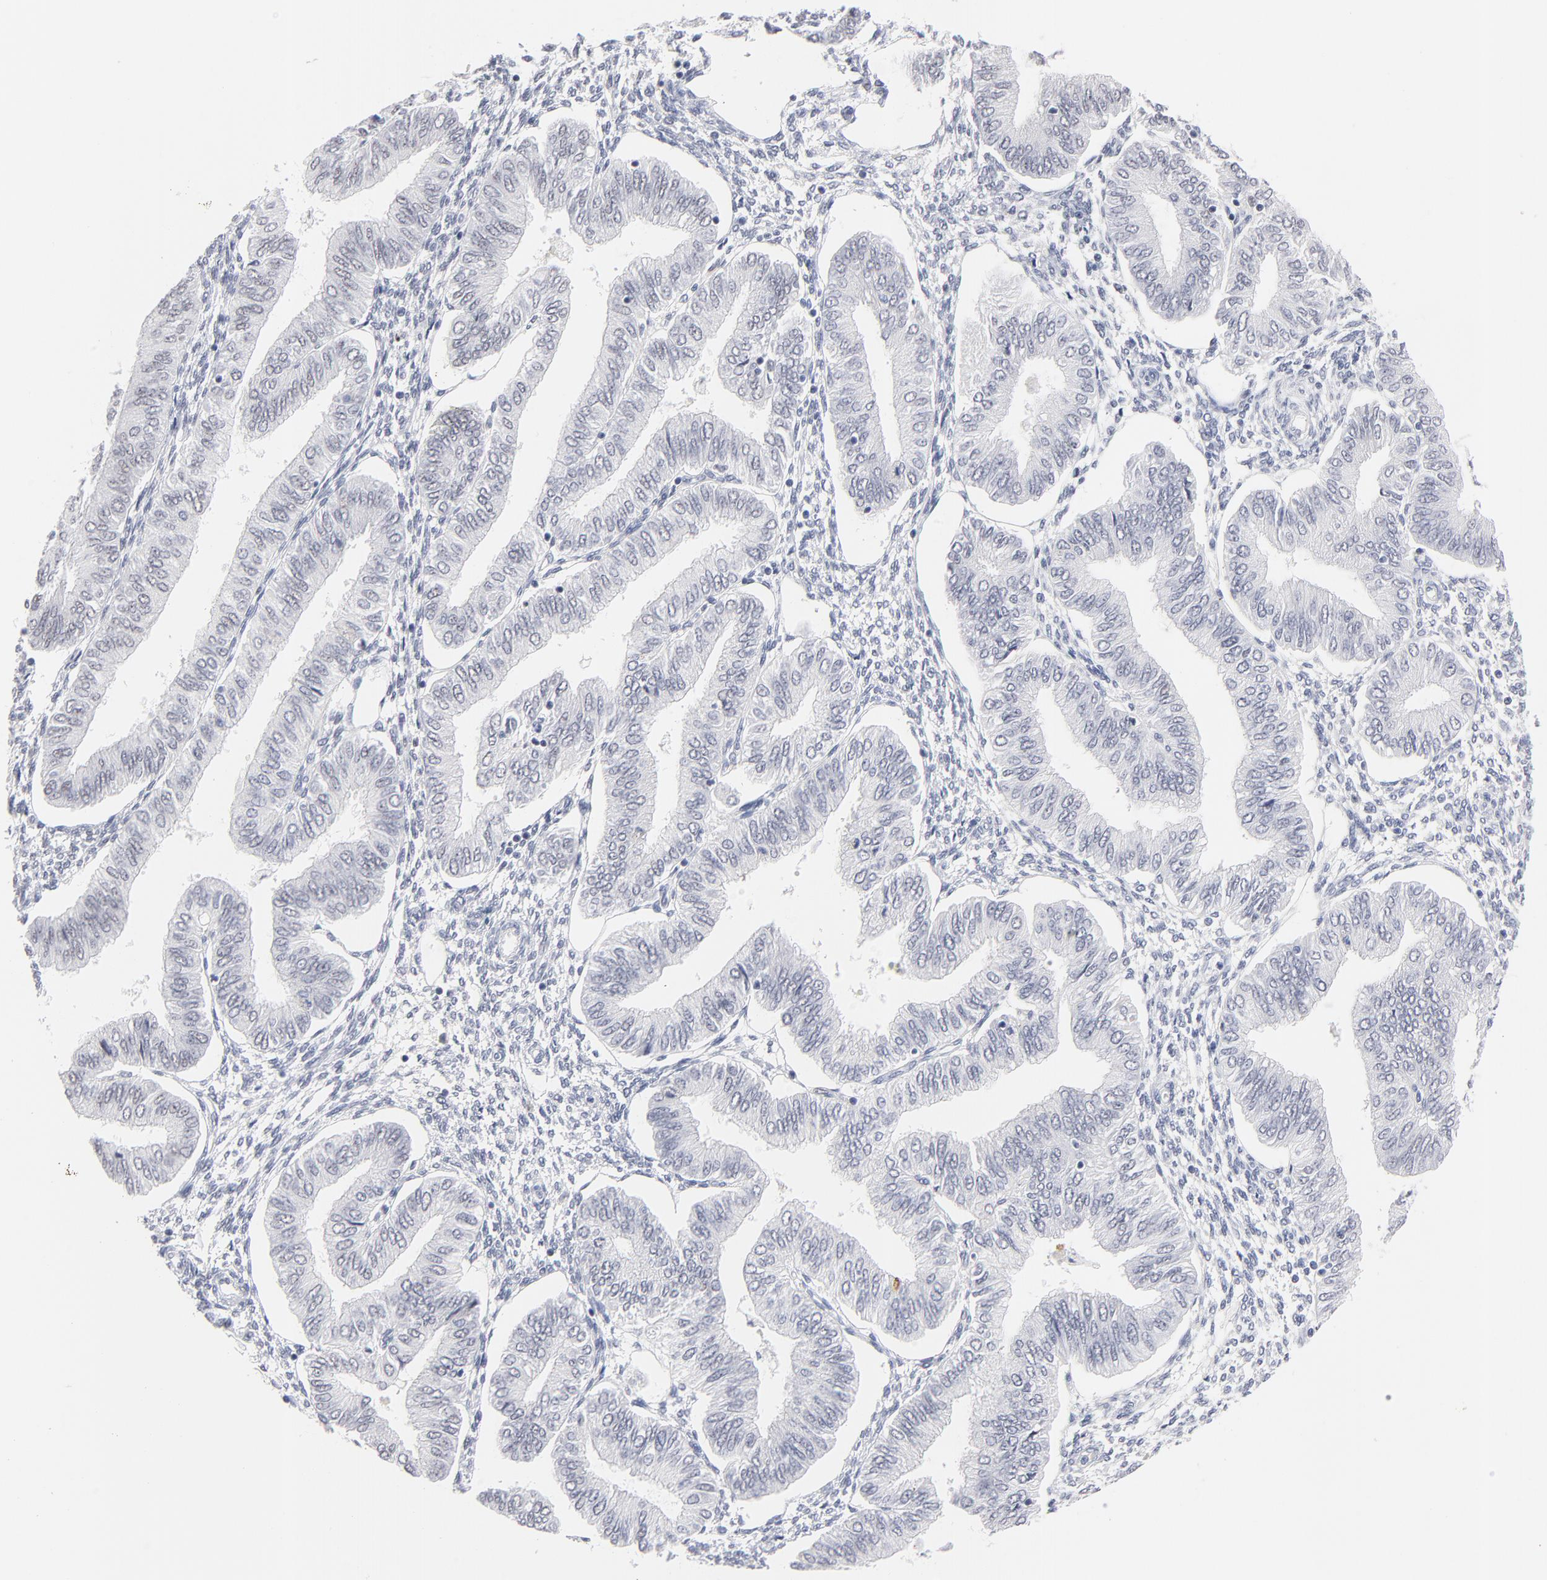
{"staining": {"intensity": "negative", "quantity": "none", "location": "none"}, "tissue": "endometrial cancer", "cell_type": "Tumor cells", "image_type": "cancer", "snomed": [{"axis": "morphology", "description": "Adenocarcinoma, NOS"}, {"axis": "topography", "description": "Endometrium"}], "caption": "This is a histopathology image of IHC staining of adenocarcinoma (endometrial), which shows no staining in tumor cells.", "gene": "KHNYN", "patient": {"sex": "female", "age": 51}}